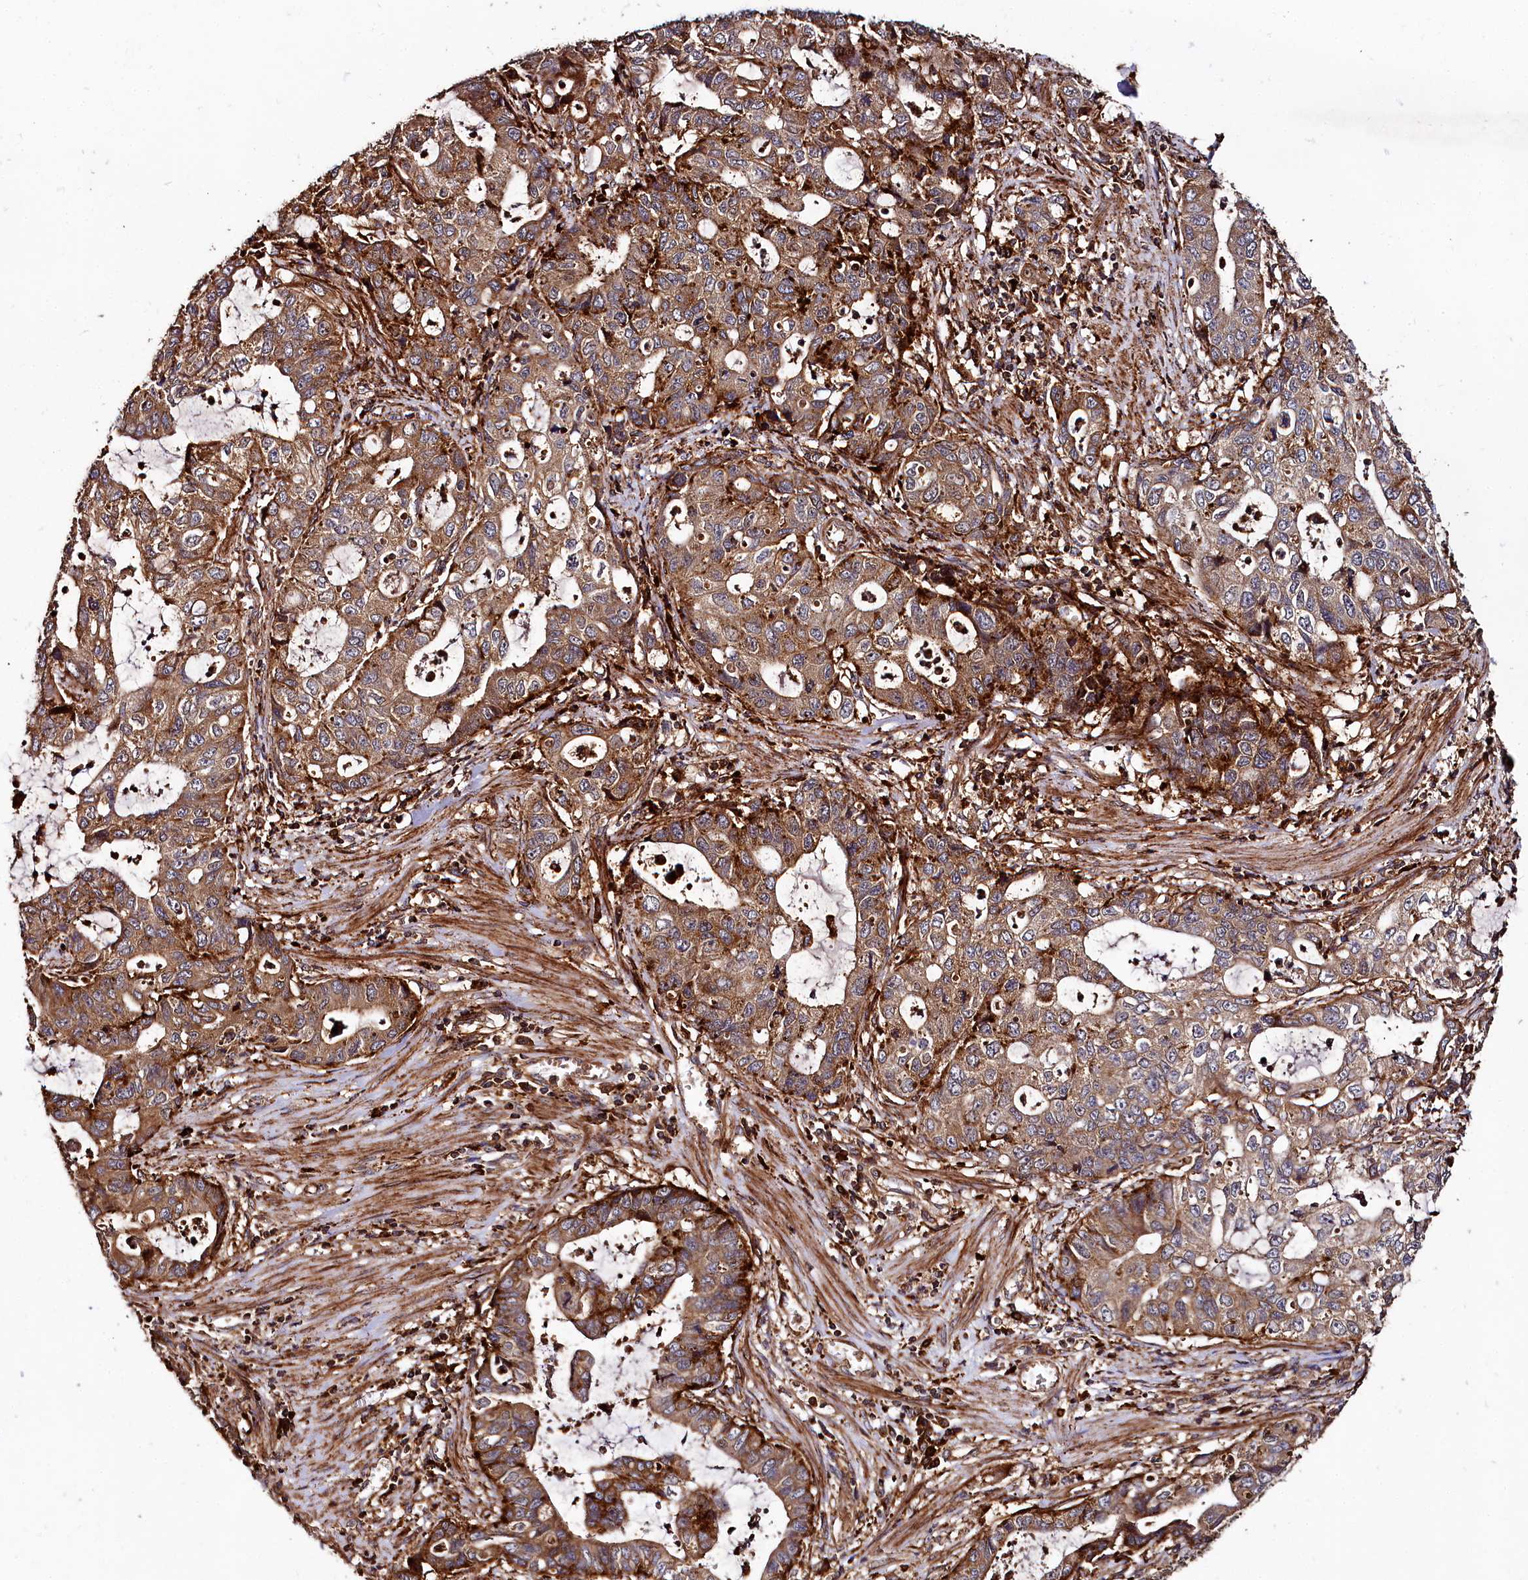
{"staining": {"intensity": "moderate", "quantity": ">75%", "location": "cytoplasmic/membranous"}, "tissue": "stomach cancer", "cell_type": "Tumor cells", "image_type": "cancer", "snomed": [{"axis": "morphology", "description": "Adenocarcinoma, NOS"}, {"axis": "topography", "description": "Stomach, upper"}], "caption": "A histopathology image of adenocarcinoma (stomach) stained for a protein shows moderate cytoplasmic/membranous brown staining in tumor cells.", "gene": "WDR73", "patient": {"sex": "female", "age": 52}}